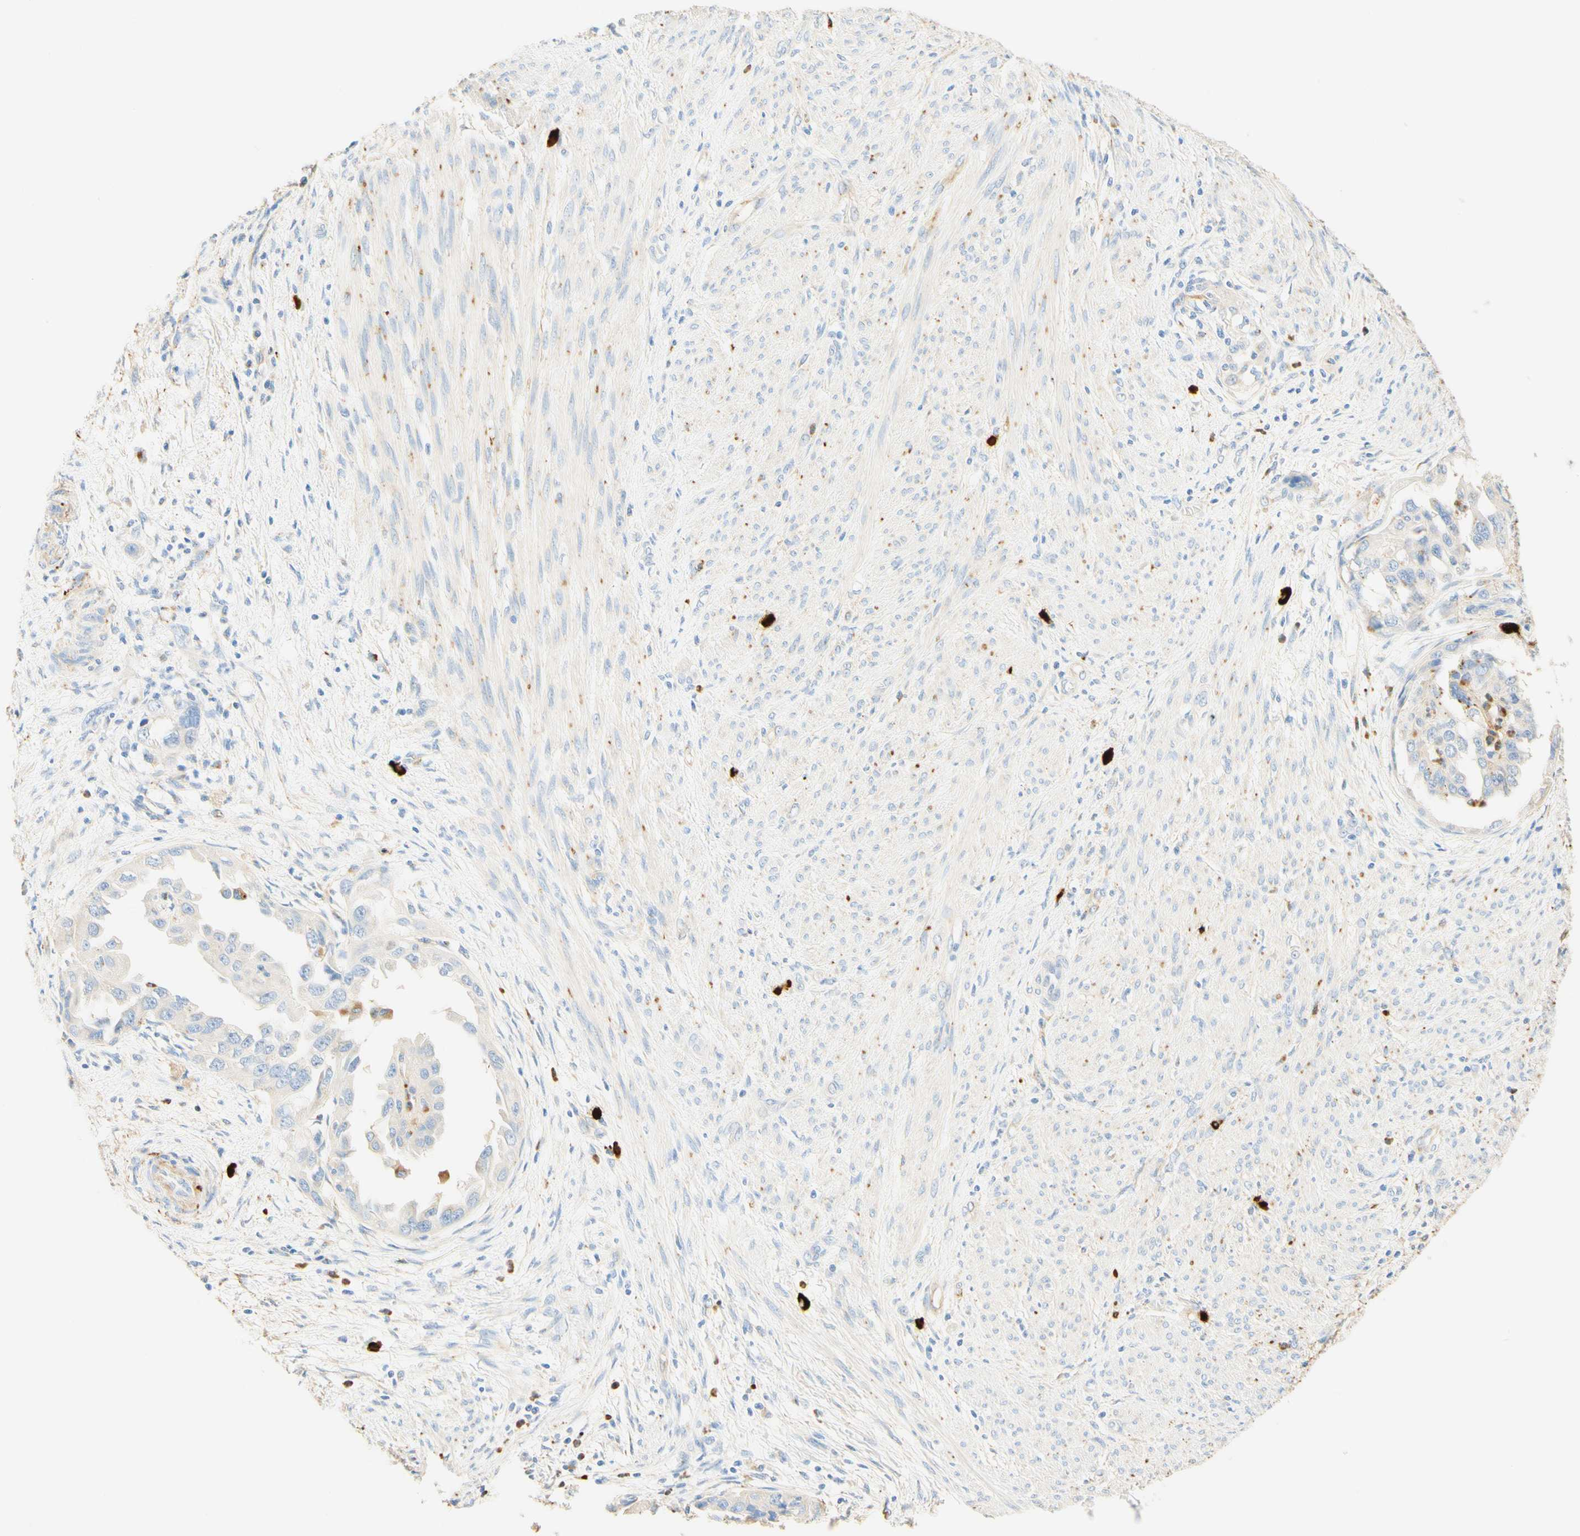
{"staining": {"intensity": "negative", "quantity": "none", "location": "none"}, "tissue": "endometrial cancer", "cell_type": "Tumor cells", "image_type": "cancer", "snomed": [{"axis": "morphology", "description": "Adenocarcinoma, NOS"}, {"axis": "topography", "description": "Endometrium"}], "caption": "There is no significant expression in tumor cells of endometrial adenocarcinoma.", "gene": "CD63", "patient": {"sex": "female", "age": 85}}